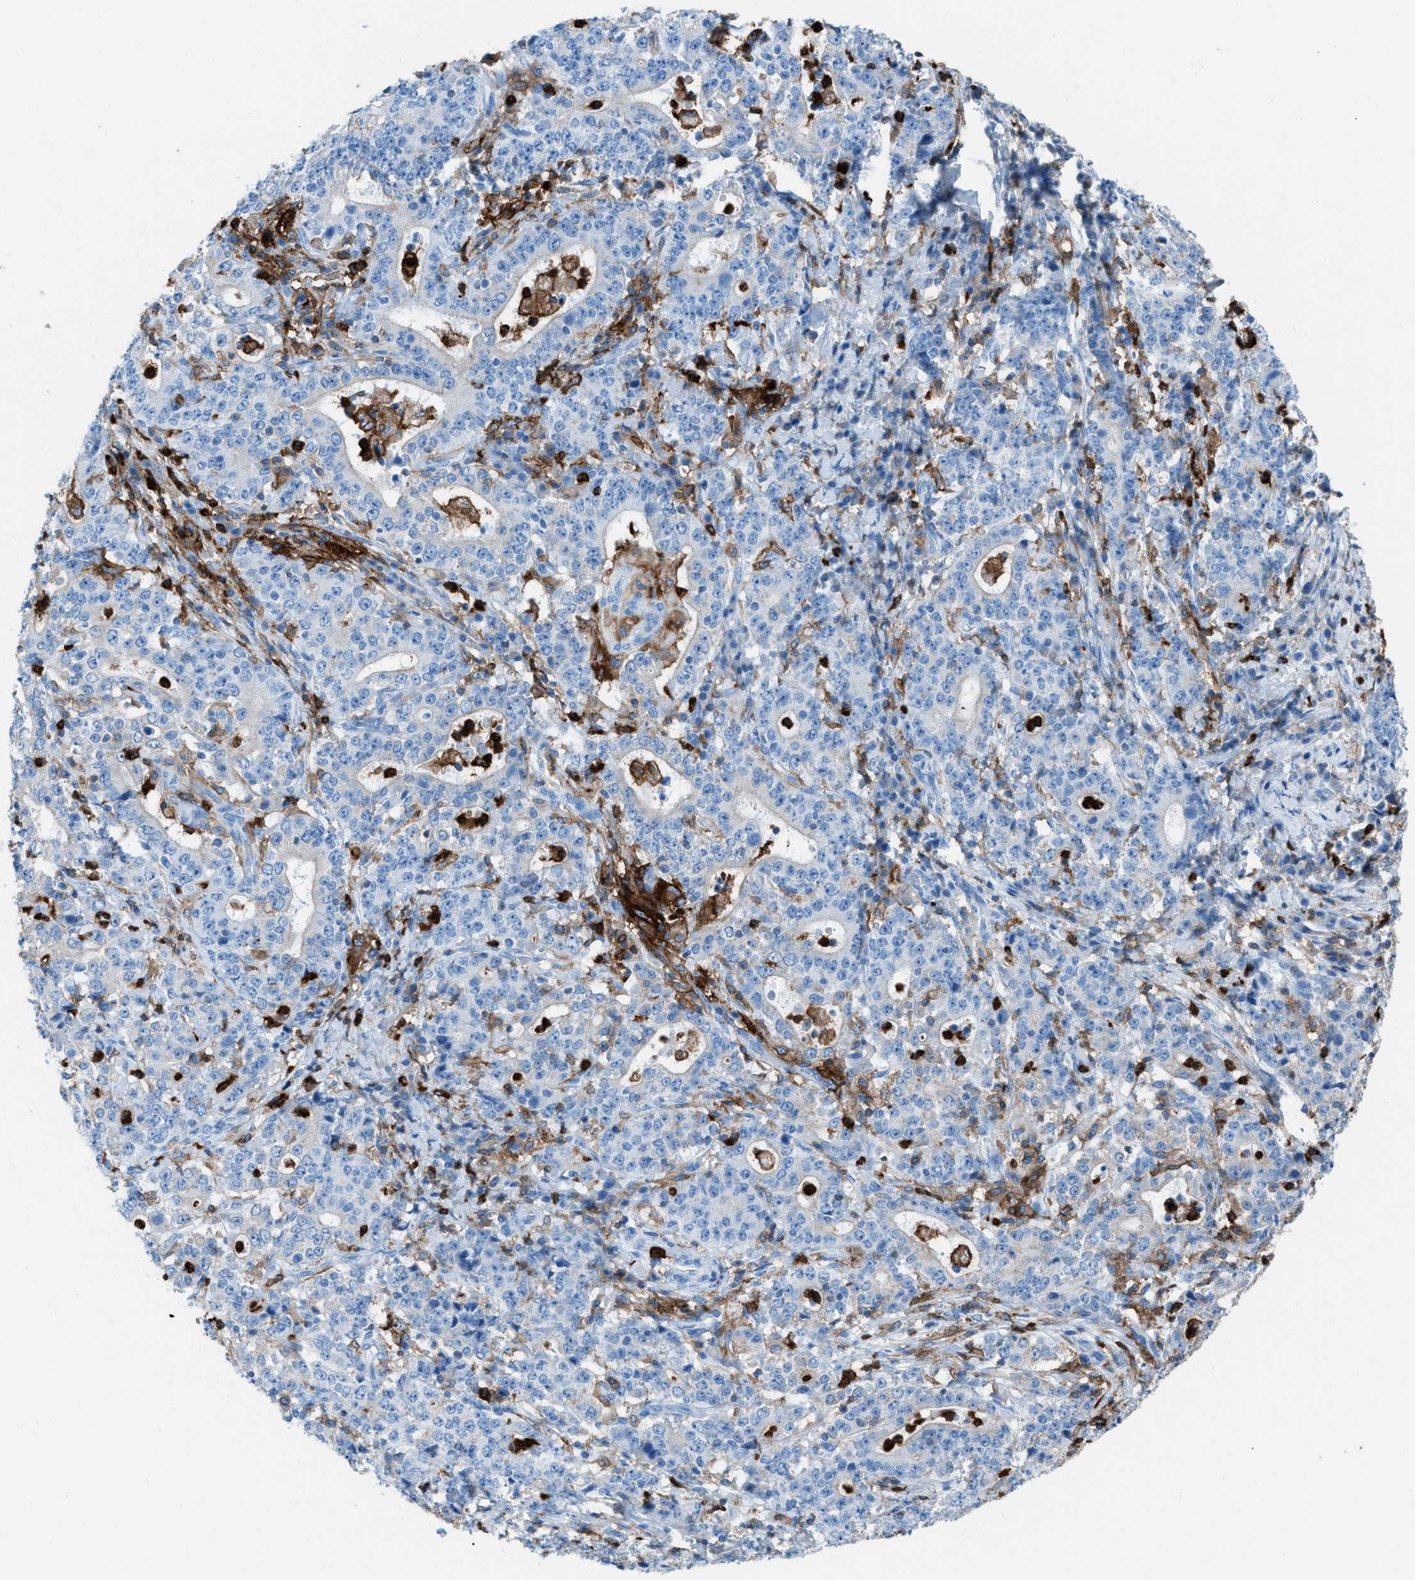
{"staining": {"intensity": "negative", "quantity": "none", "location": "none"}, "tissue": "stomach cancer", "cell_type": "Tumor cells", "image_type": "cancer", "snomed": [{"axis": "morphology", "description": "Normal tissue, NOS"}, {"axis": "morphology", "description": "Adenocarcinoma, NOS"}, {"axis": "topography", "description": "Stomach, upper"}, {"axis": "topography", "description": "Stomach"}], "caption": "There is no significant positivity in tumor cells of stomach cancer. (DAB (3,3'-diaminobenzidine) immunohistochemistry (IHC) visualized using brightfield microscopy, high magnification).", "gene": "ITGB2", "patient": {"sex": "male", "age": 59}}